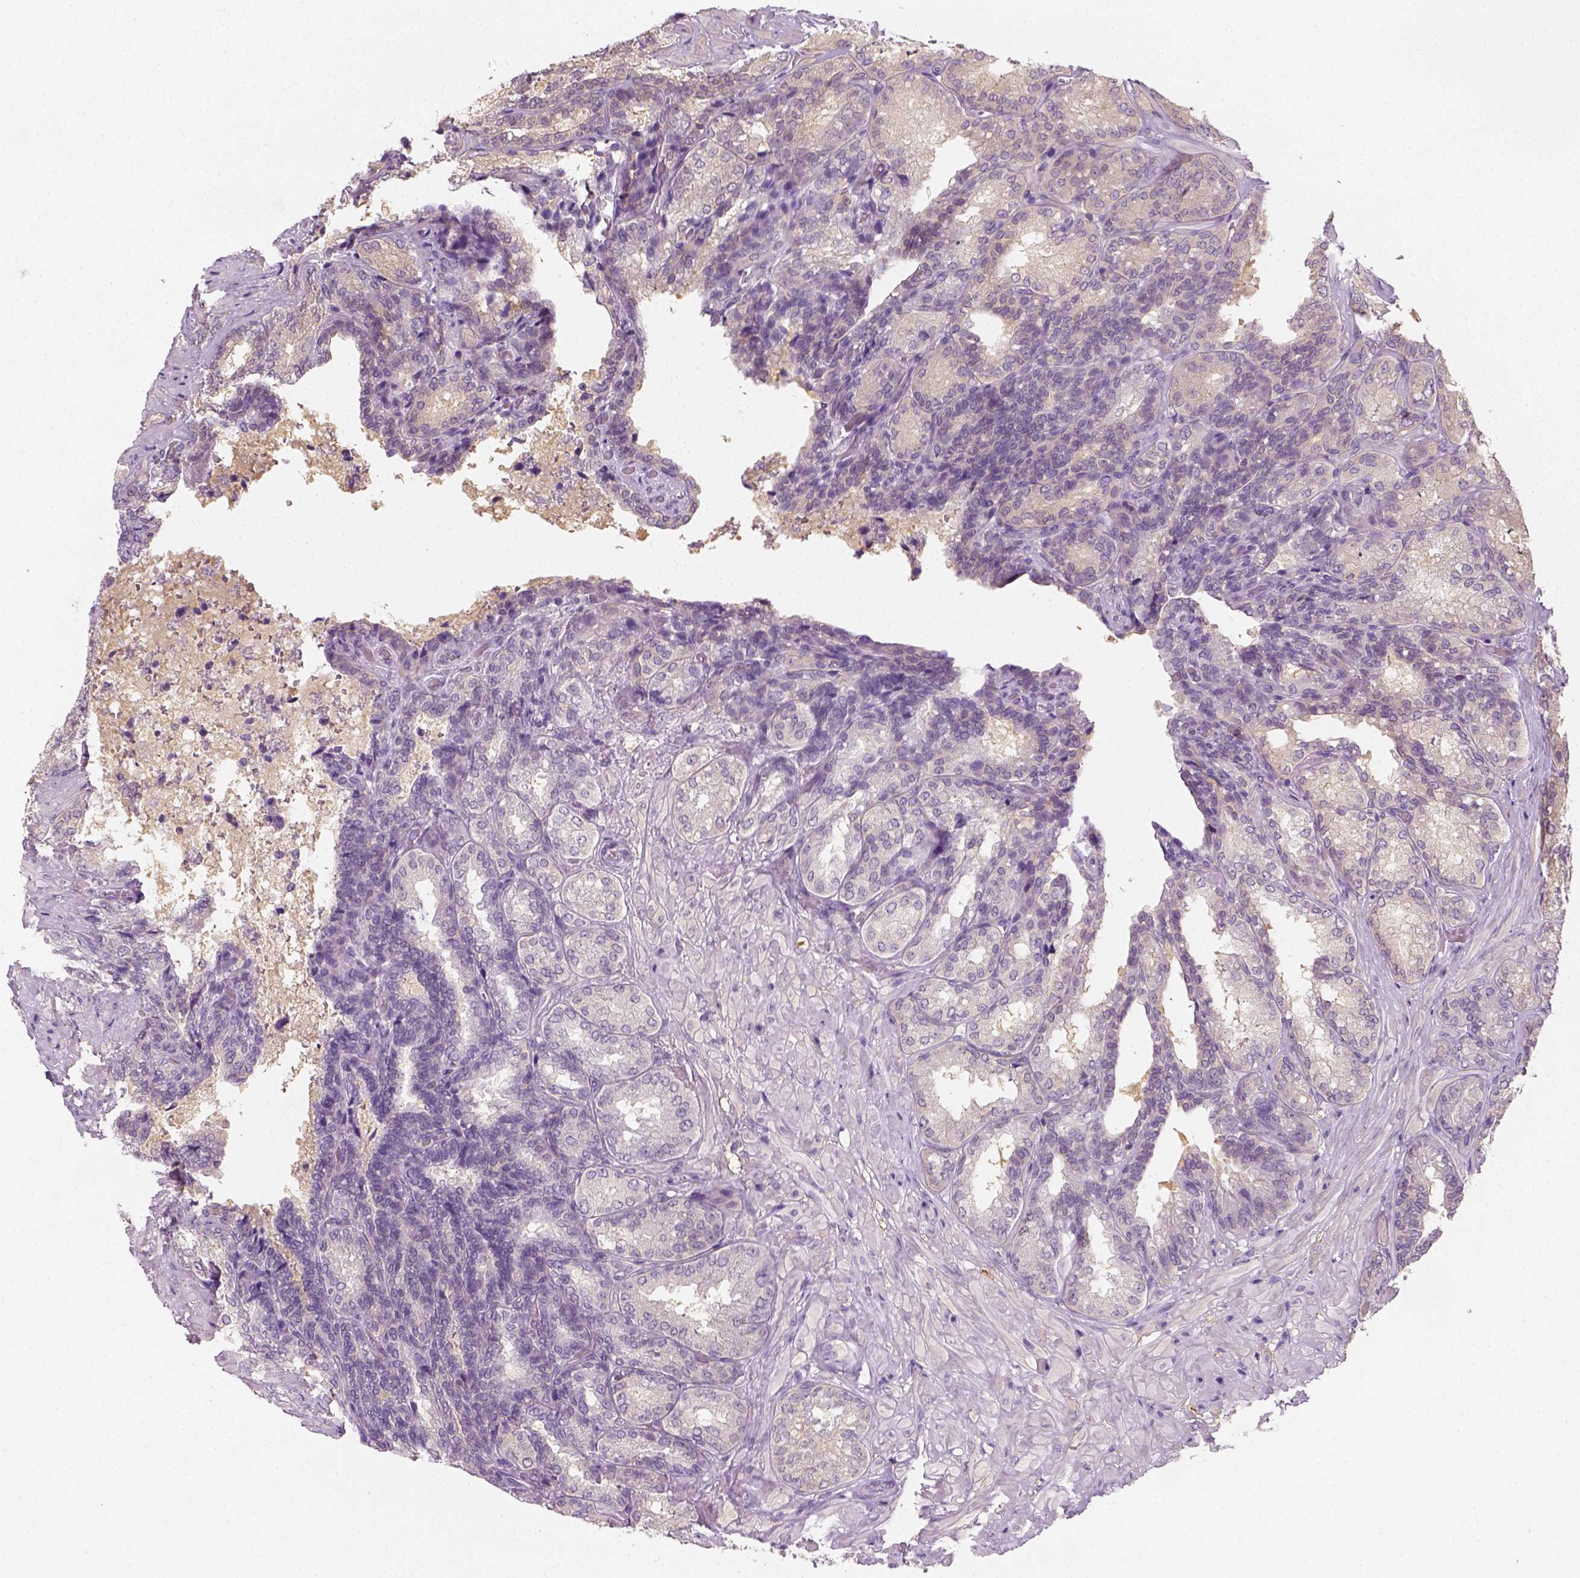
{"staining": {"intensity": "negative", "quantity": "none", "location": "none"}, "tissue": "seminal vesicle", "cell_type": "Glandular cells", "image_type": "normal", "snomed": [{"axis": "morphology", "description": "Normal tissue, NOS"}, {"axis": "topography", "description": "Seminal veicle"}], "caption": "Seminal vesicle stained for a protein using IHC reveals no staining glandular cells.", "gene": "EPHB1", "patient": {"sex": "male", "age": 68}}